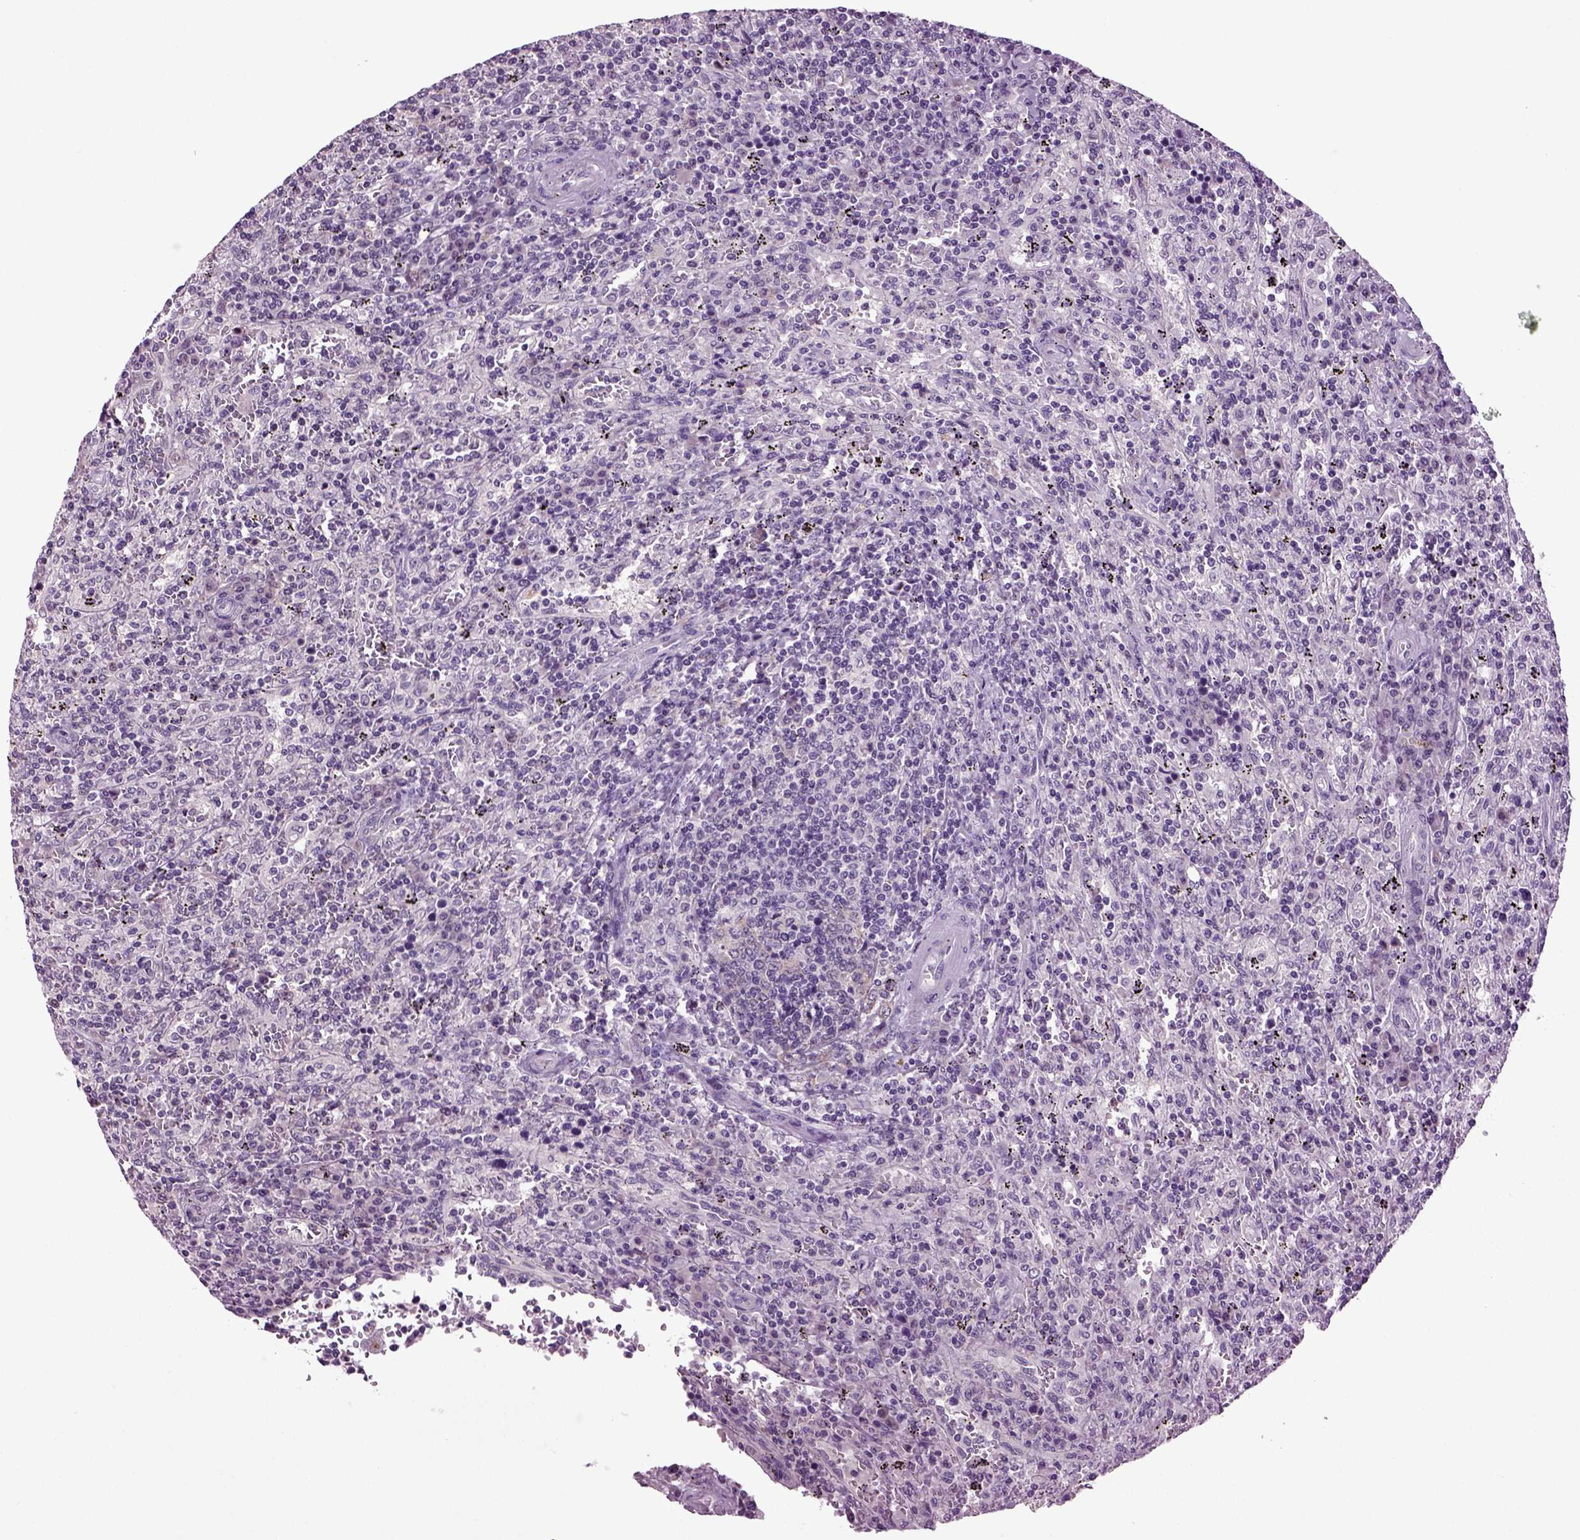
{"staining": {"intensity": "negative", "quantity": "none", "location": "none"}, "tissue": "lymphoma", "cell_type": "Tumor cells", "image_type": "cancer", "snomed": [{"axis": "morphology", "description": "Malignant lymphoma, non-Hodgkin's type, Low grade"}, {"axis": "topography", "description": "Spleen"}], "caption": "Immunohistochemical staining of lymphoma shows no significant positivity in tumor cells. (DAB (3,3'-diaminobenzidine) IHC with hematoxylin counter stain).", "gene": "PLCH2", "patient": {"sex": "male", "age": 62}}